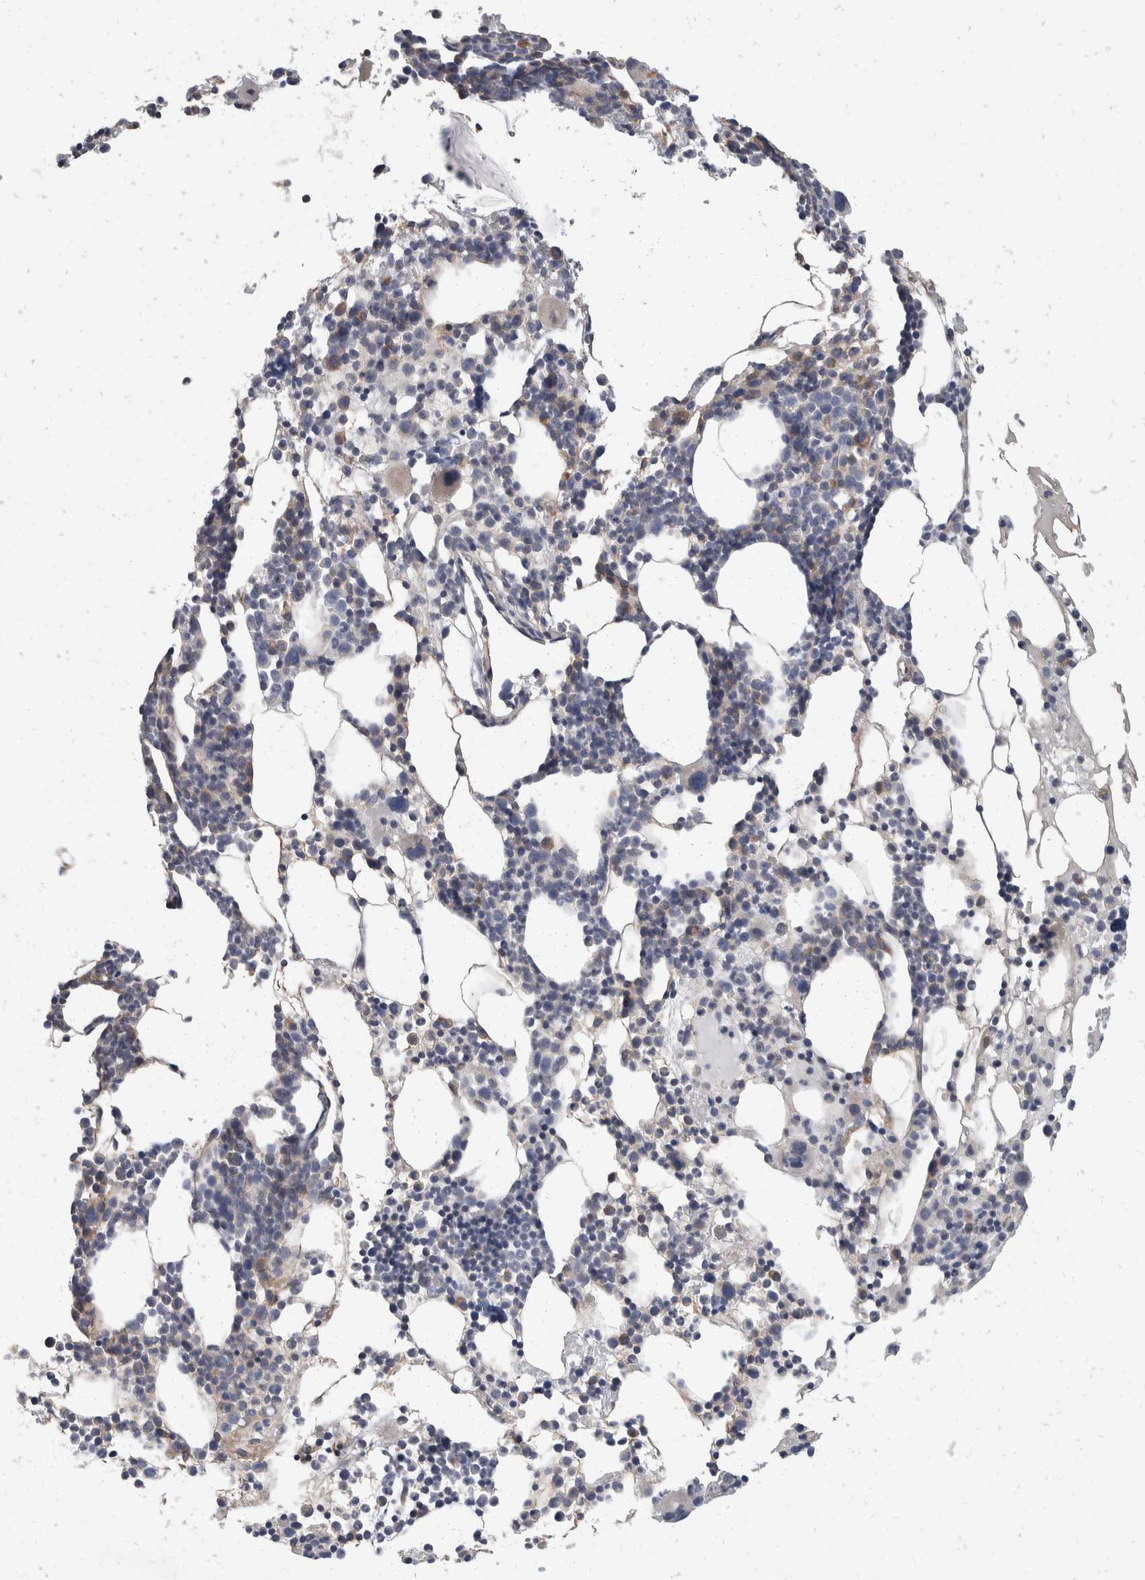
{"staining": {"intensity": "weak", "quantity": "<25%", "location": "cytoplasmic/membranous"}, "tissue": "bone marrow", "cell_type": "Hematopoietic cells", "image_type": "normal", "snomed": [{"axis": "morphology", "description": "Normal tissue, NOS"}, {"axis": "morphology", "description": "Inflammation, NOS"}, {"axis": "topography", "description": "Bone marrow"}], "caption": "Immunohistochemical staining of normal human bone marrow shows no significant expression in hematopoietic cells. (DAB IHC with hematoxylin counter stain).", "gene": "TMEM245", "patient": {"sex": "male", "age": 68}}